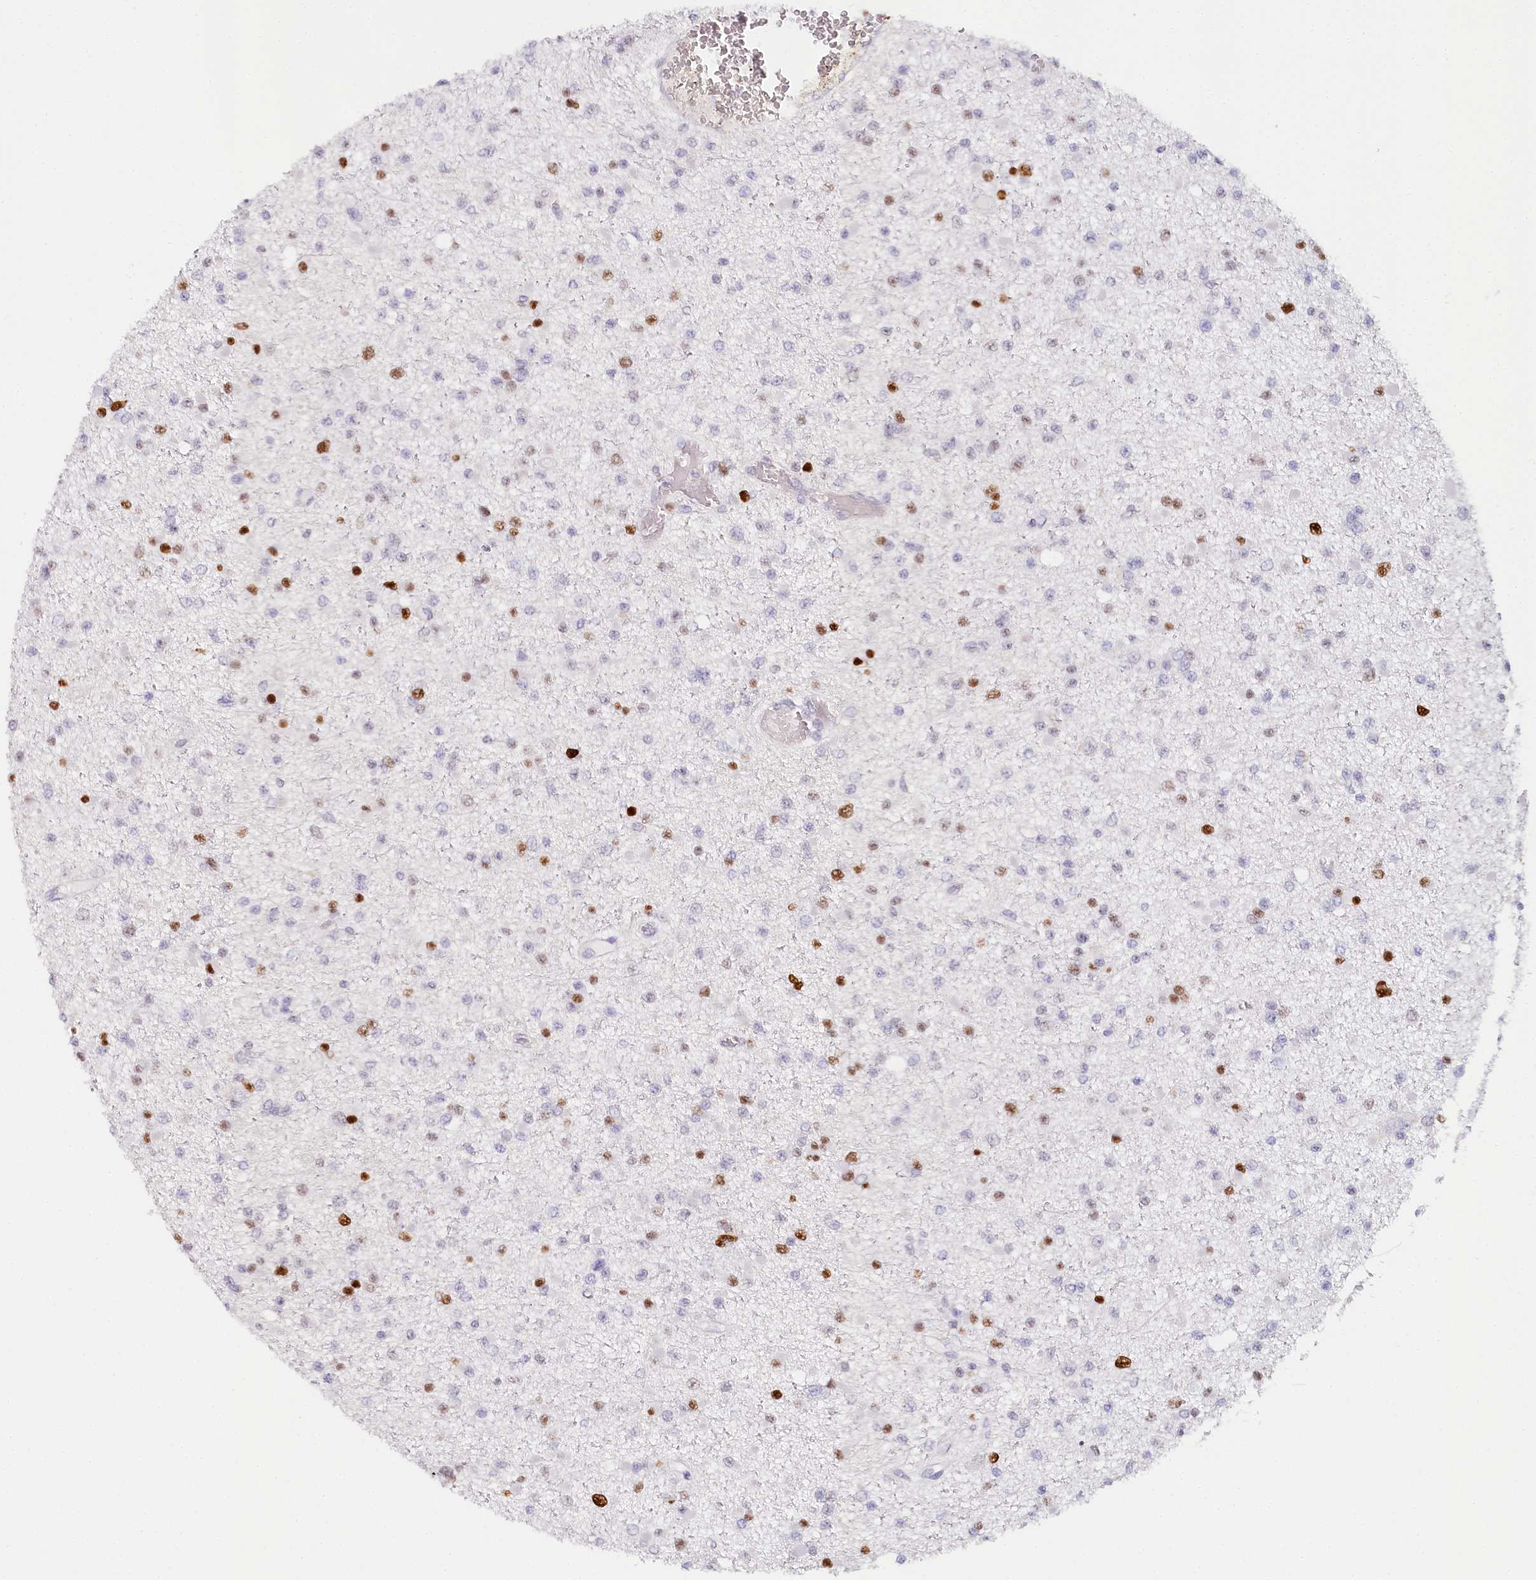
{"staining": {"intensity": "moderate", "quantity": "<25%", "location": "nuclear"}, "tissue": "glioma", "cell_type": "Tumor cells", "image_type": "cancer", "snomed": [{"axis": "morphology", "description": "Glioma, malignant, Low grade"}, {"axis": "topography", "description": "Brain"}], "caption": "IHC of low-grade glioma (malignant) reveals low levels of moderate nuclear expression in about <25% of tumor cells.", "gene": "TP53", "patient": {"sex": "female", "age": 22}}